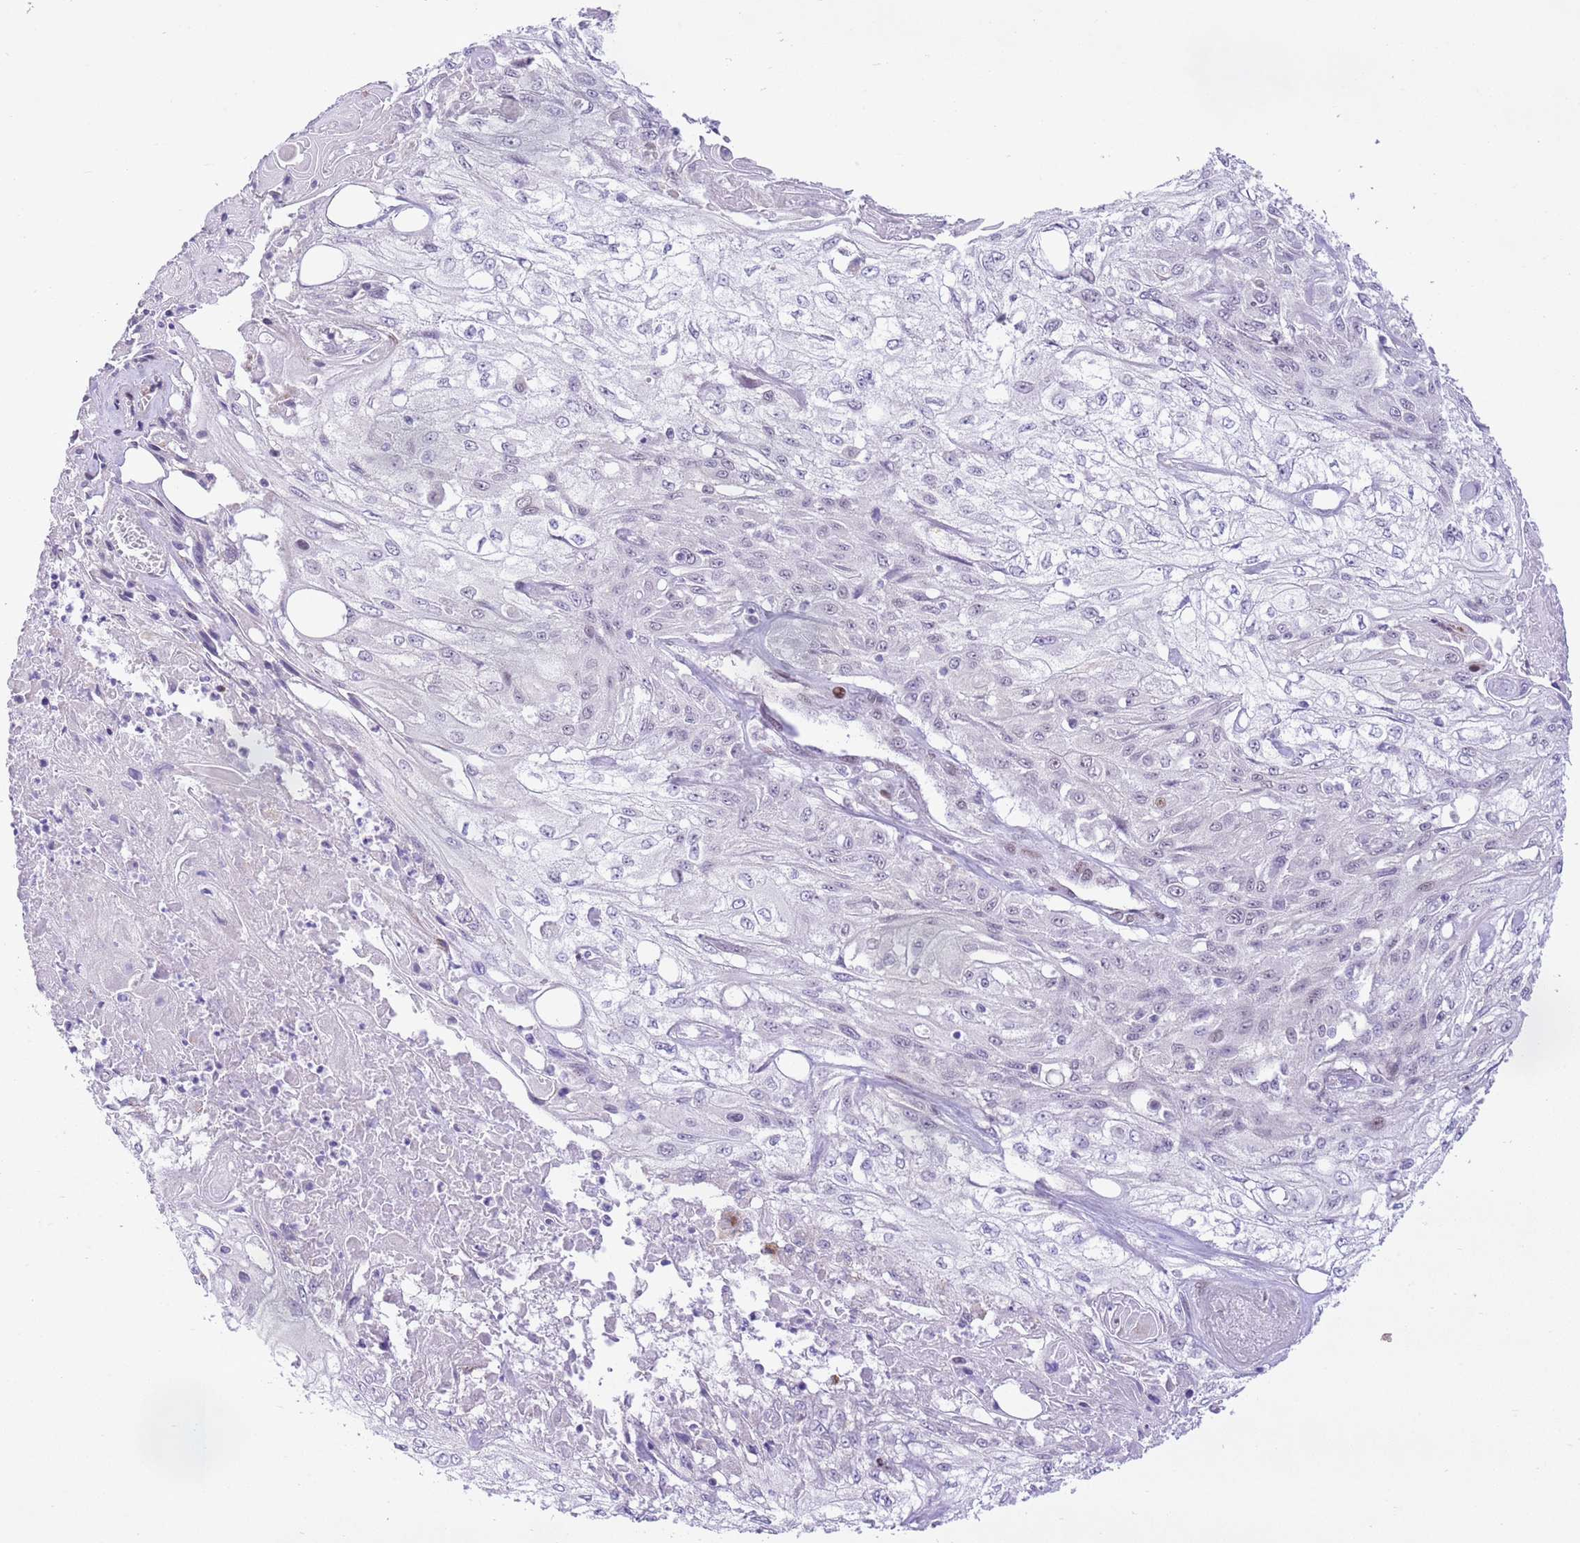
{"staining": {"intensity": "negative", "quantity": "none", "location": "none"}, "tissue": "skin cancer", "cell_type": "Tumor cells", "image_type": "cancer", "snomed": [{"axis": "morphology", "description": "Squamous cell carcinoma, NOS"}, {"axis": "morphology", "description": "Squamous cell carcinoma, metastatic, NOS"}, {"axis": "topography", "description": "Skin"}, {"axis": "topography", "description": "Lymph node"}], "caption": "An image of human metastatic squamous cell carcinoma (skin) is negative for staining in tumor cells.", "gene": "NACC2", "patient": {"sex": "male", "age": 75}}